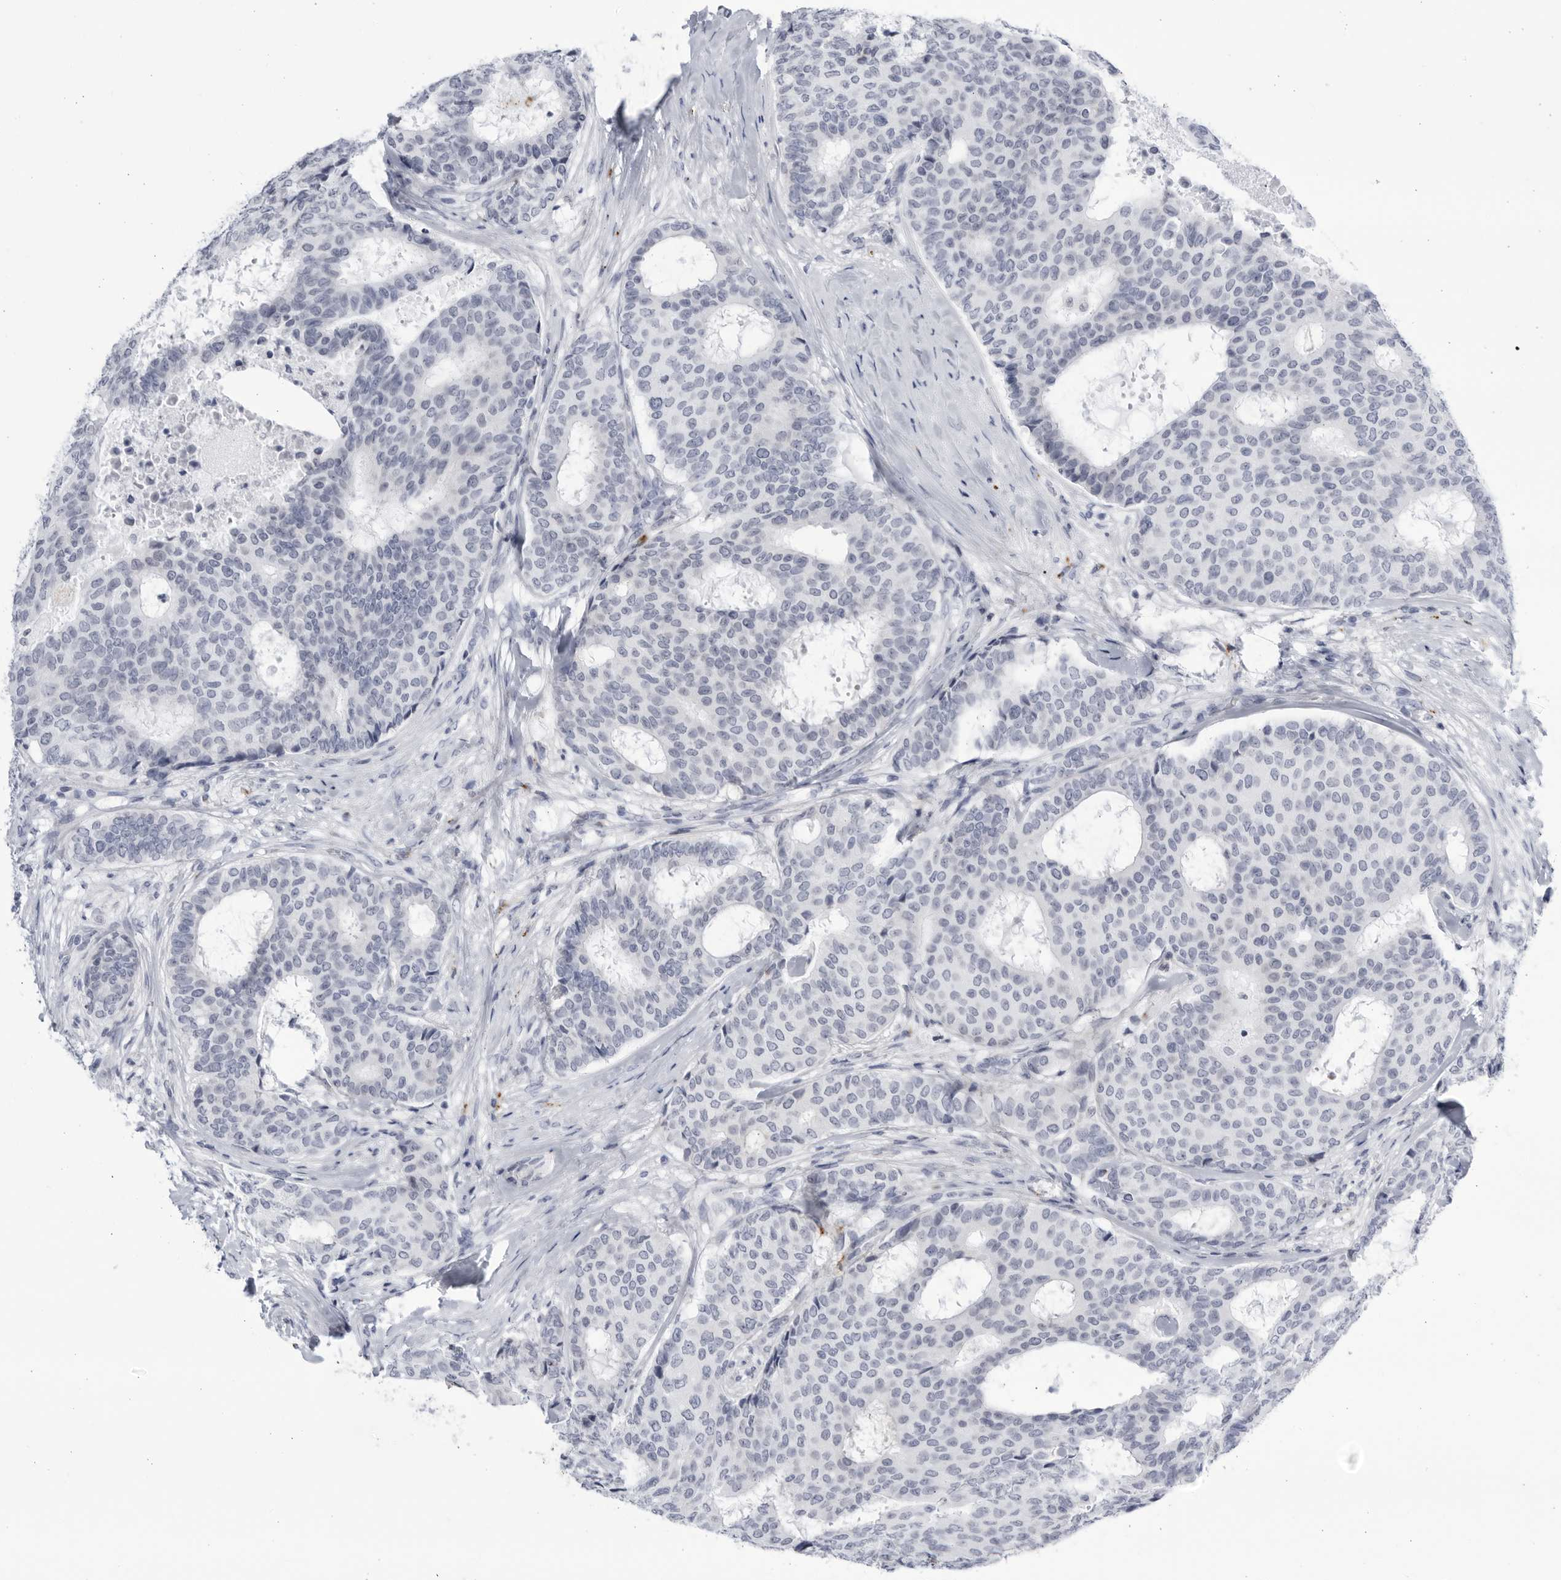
{"staining": {"intensity": "negative", "quantity": "none", "location": "none"}, "tissue": "breast cancer", "cell_type": "Tumor cells", "image_type": "cancer", "snomed": [{"axis": "morphology", "description": "Duct carcinoma"}, {"axis": "topography", "description": "Breast"}], "caption": "The photomicrograph reveals no staining of tumor cells in breast cancer.", "gene": "CCDC181", "patient": {"sex": "female", "age": 75}}